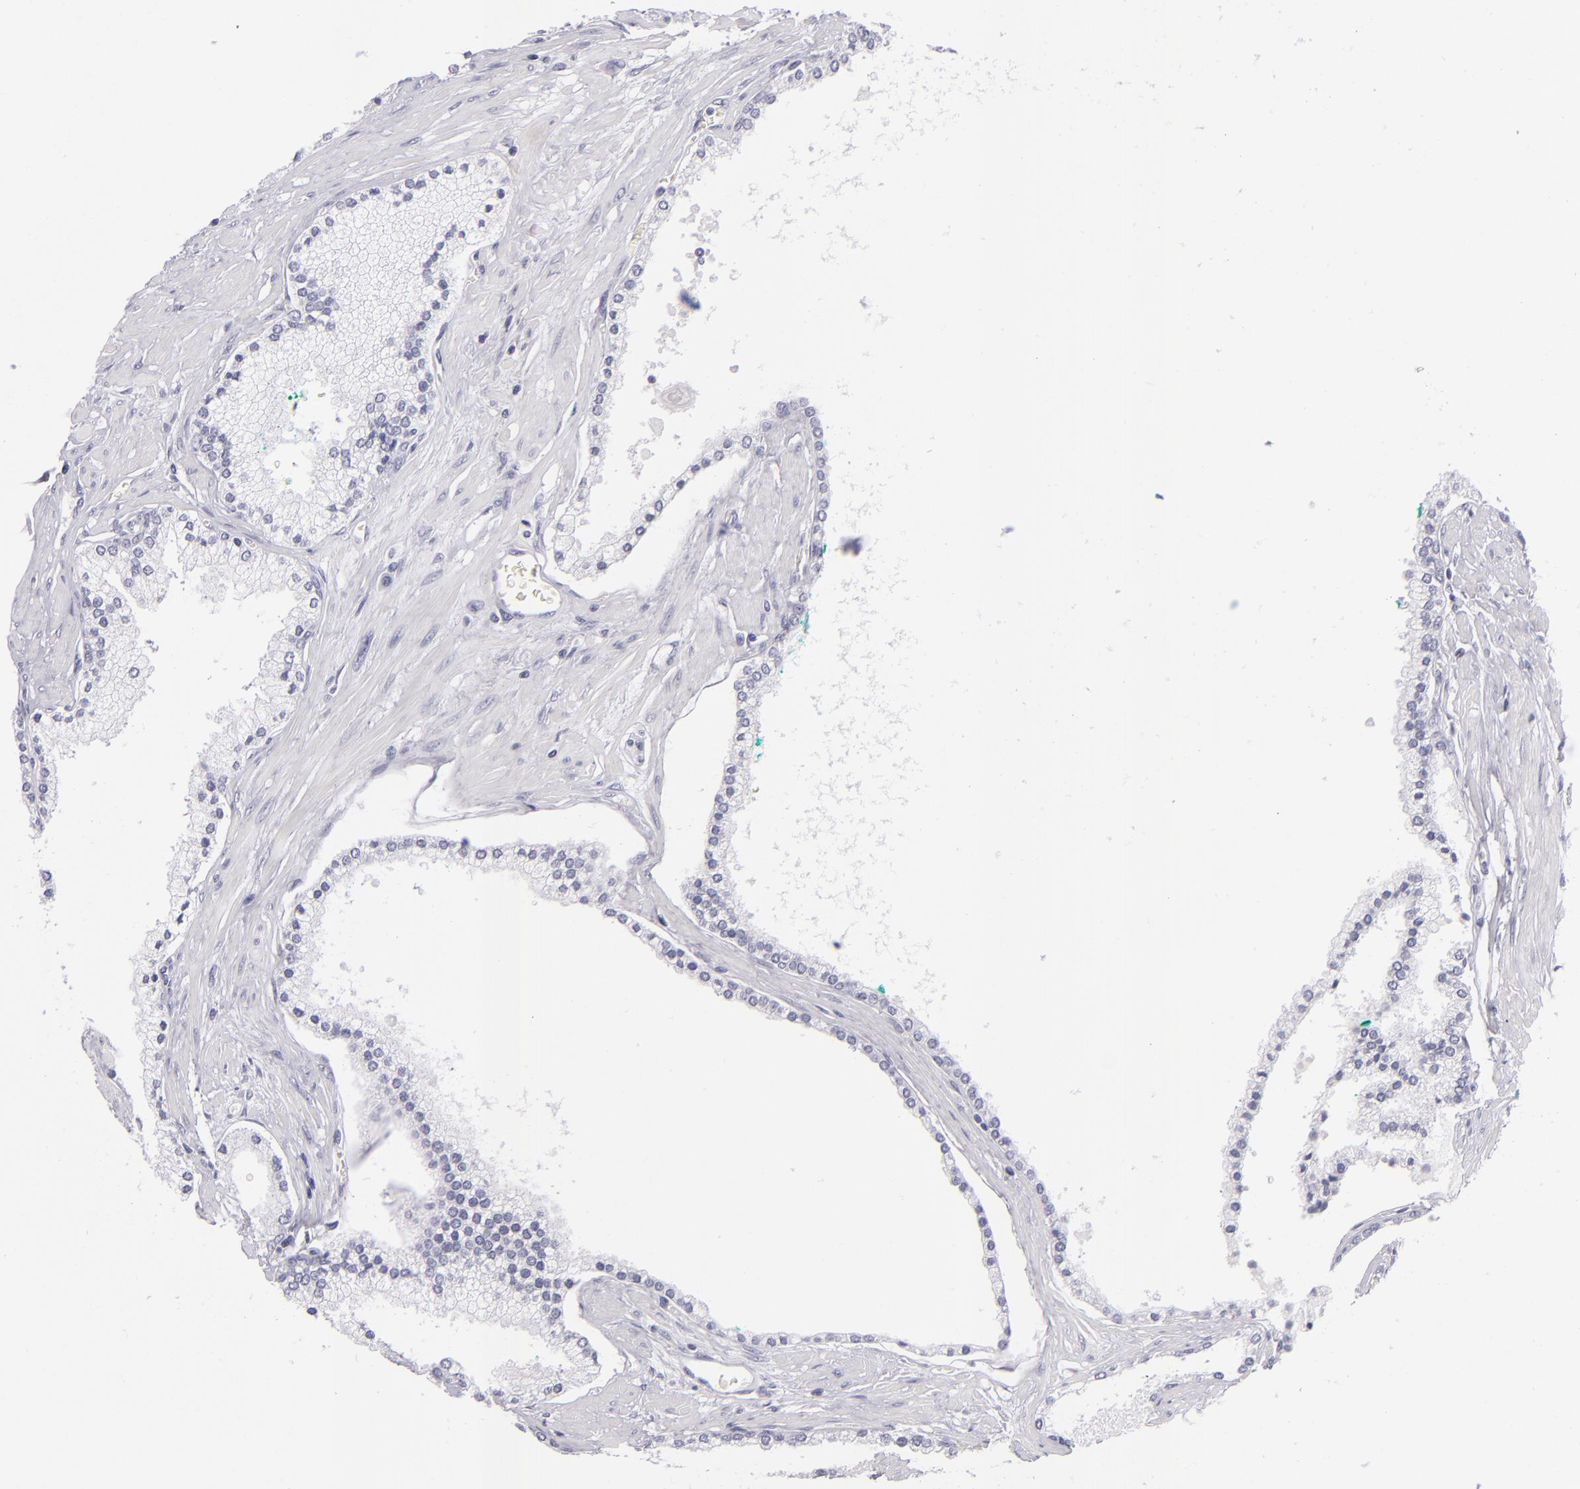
{"staining": {"intensity": "negative", "quantity": "none", "location": "none"}, "tissue": "prostate cancer", "cell_type": "Tumor cells", "image_type": "cancer", "snomed": [{"axis": "morphology", "description": "Adenocarcinoma, High grade"}, {"axis": "topography", "description": "Prostate"}], "caption": "Human high-grade adenocarcinoma (prostate) stained for a protein using IHC reveals no positivity in tumor cells.", "gene": "VIL1", "patient": {"sex": "male", "age": 71}}